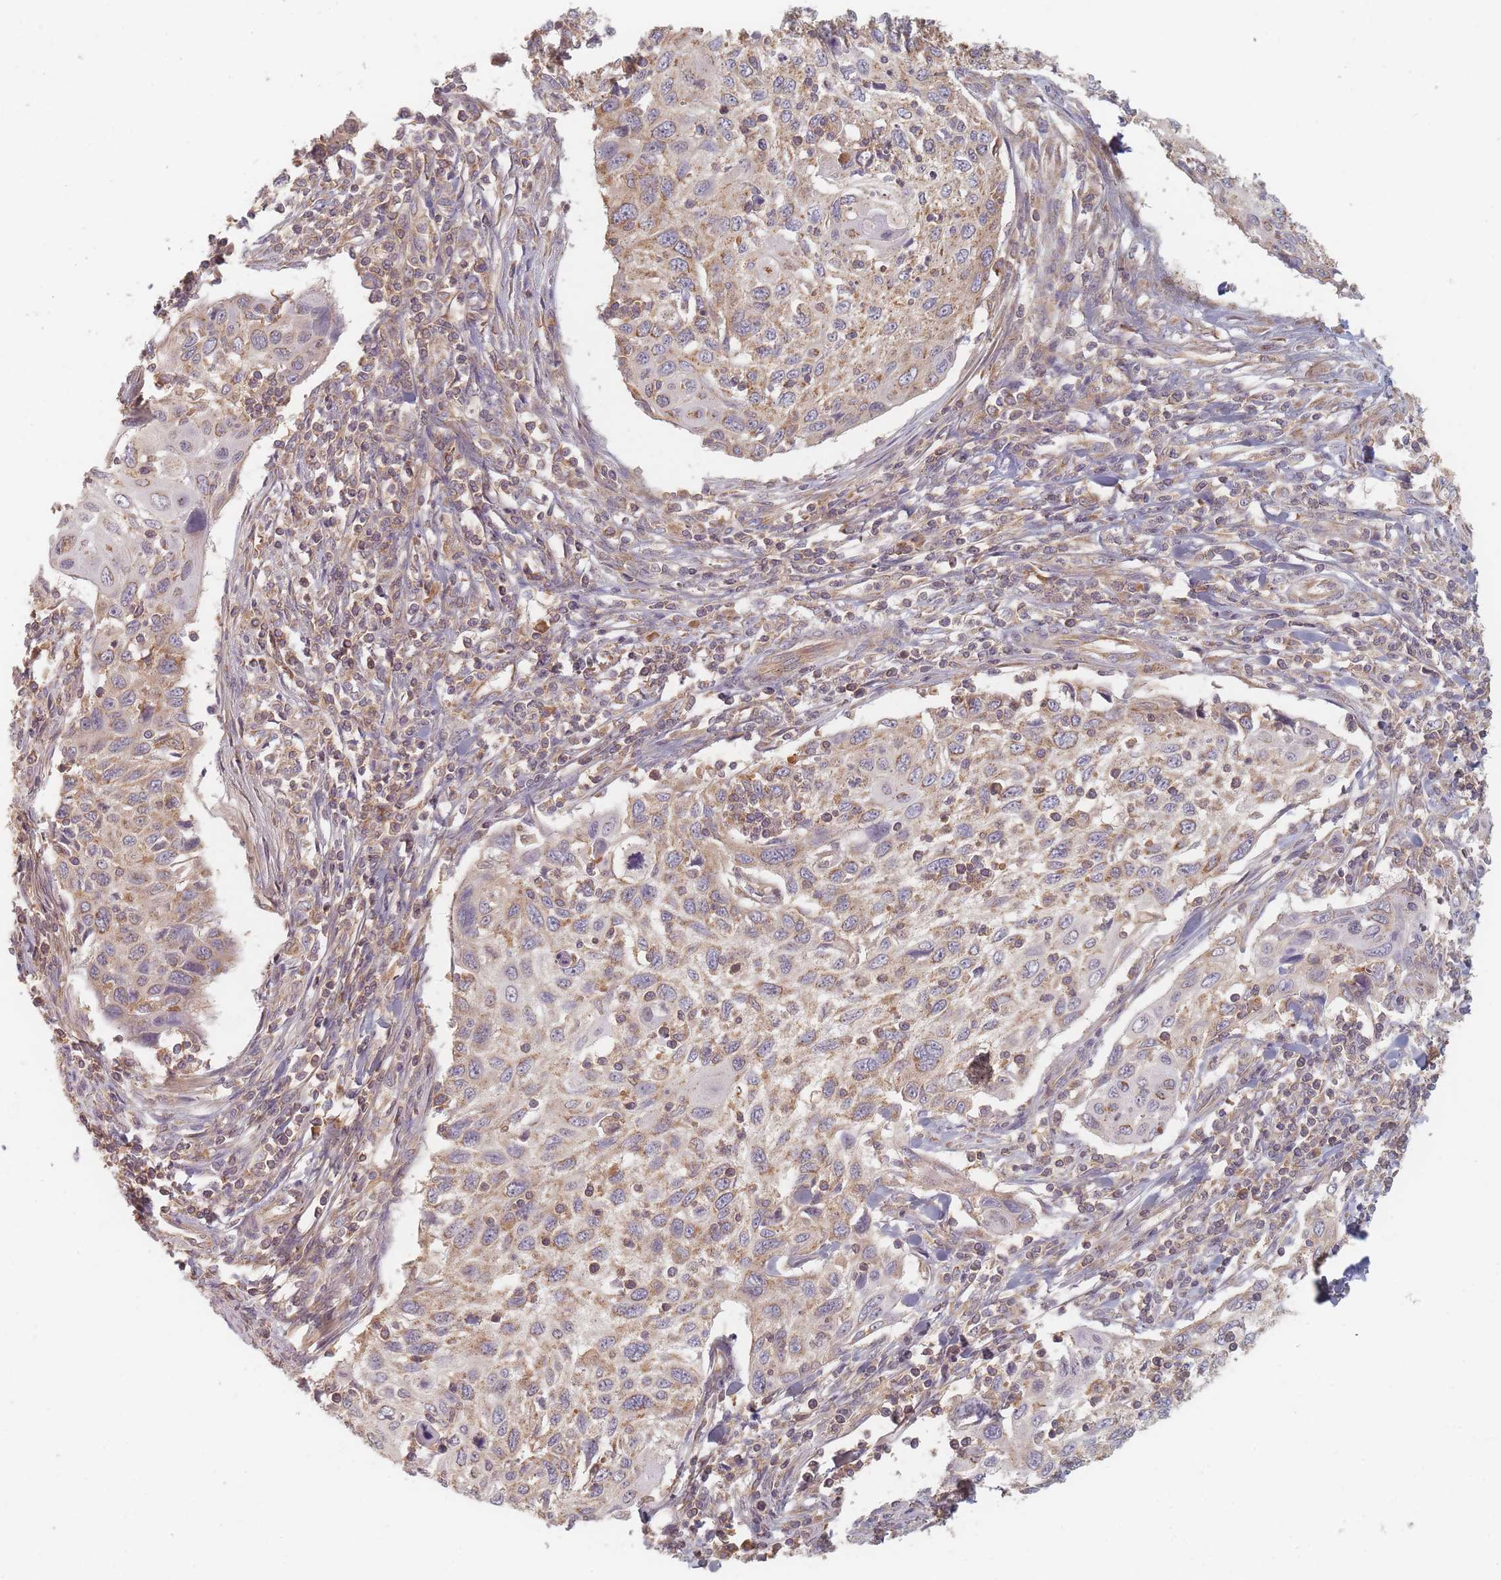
{"staining": {"intensity": "moderate", "quantity": "25%-75%", "location": "cytoplasmic/membranous"}, "tissue": "cervical cancer", "cell_type": "Tumor cells", "image_type": "cancer", "snomed": [{"axis": "morphology", "description": "Squamous cell carcinoma, NOS"}, {"axis": "topography", "description": "Cervix"}], "caption": "The immunohistochemical stain highlights moderate cytoplasmic/membranous staining in tumor cells of cervical cancer (squamous cell carcinoma) tissue.", "gene": "SLC35F3", "patient": {"sex": "female", "age": 70}}